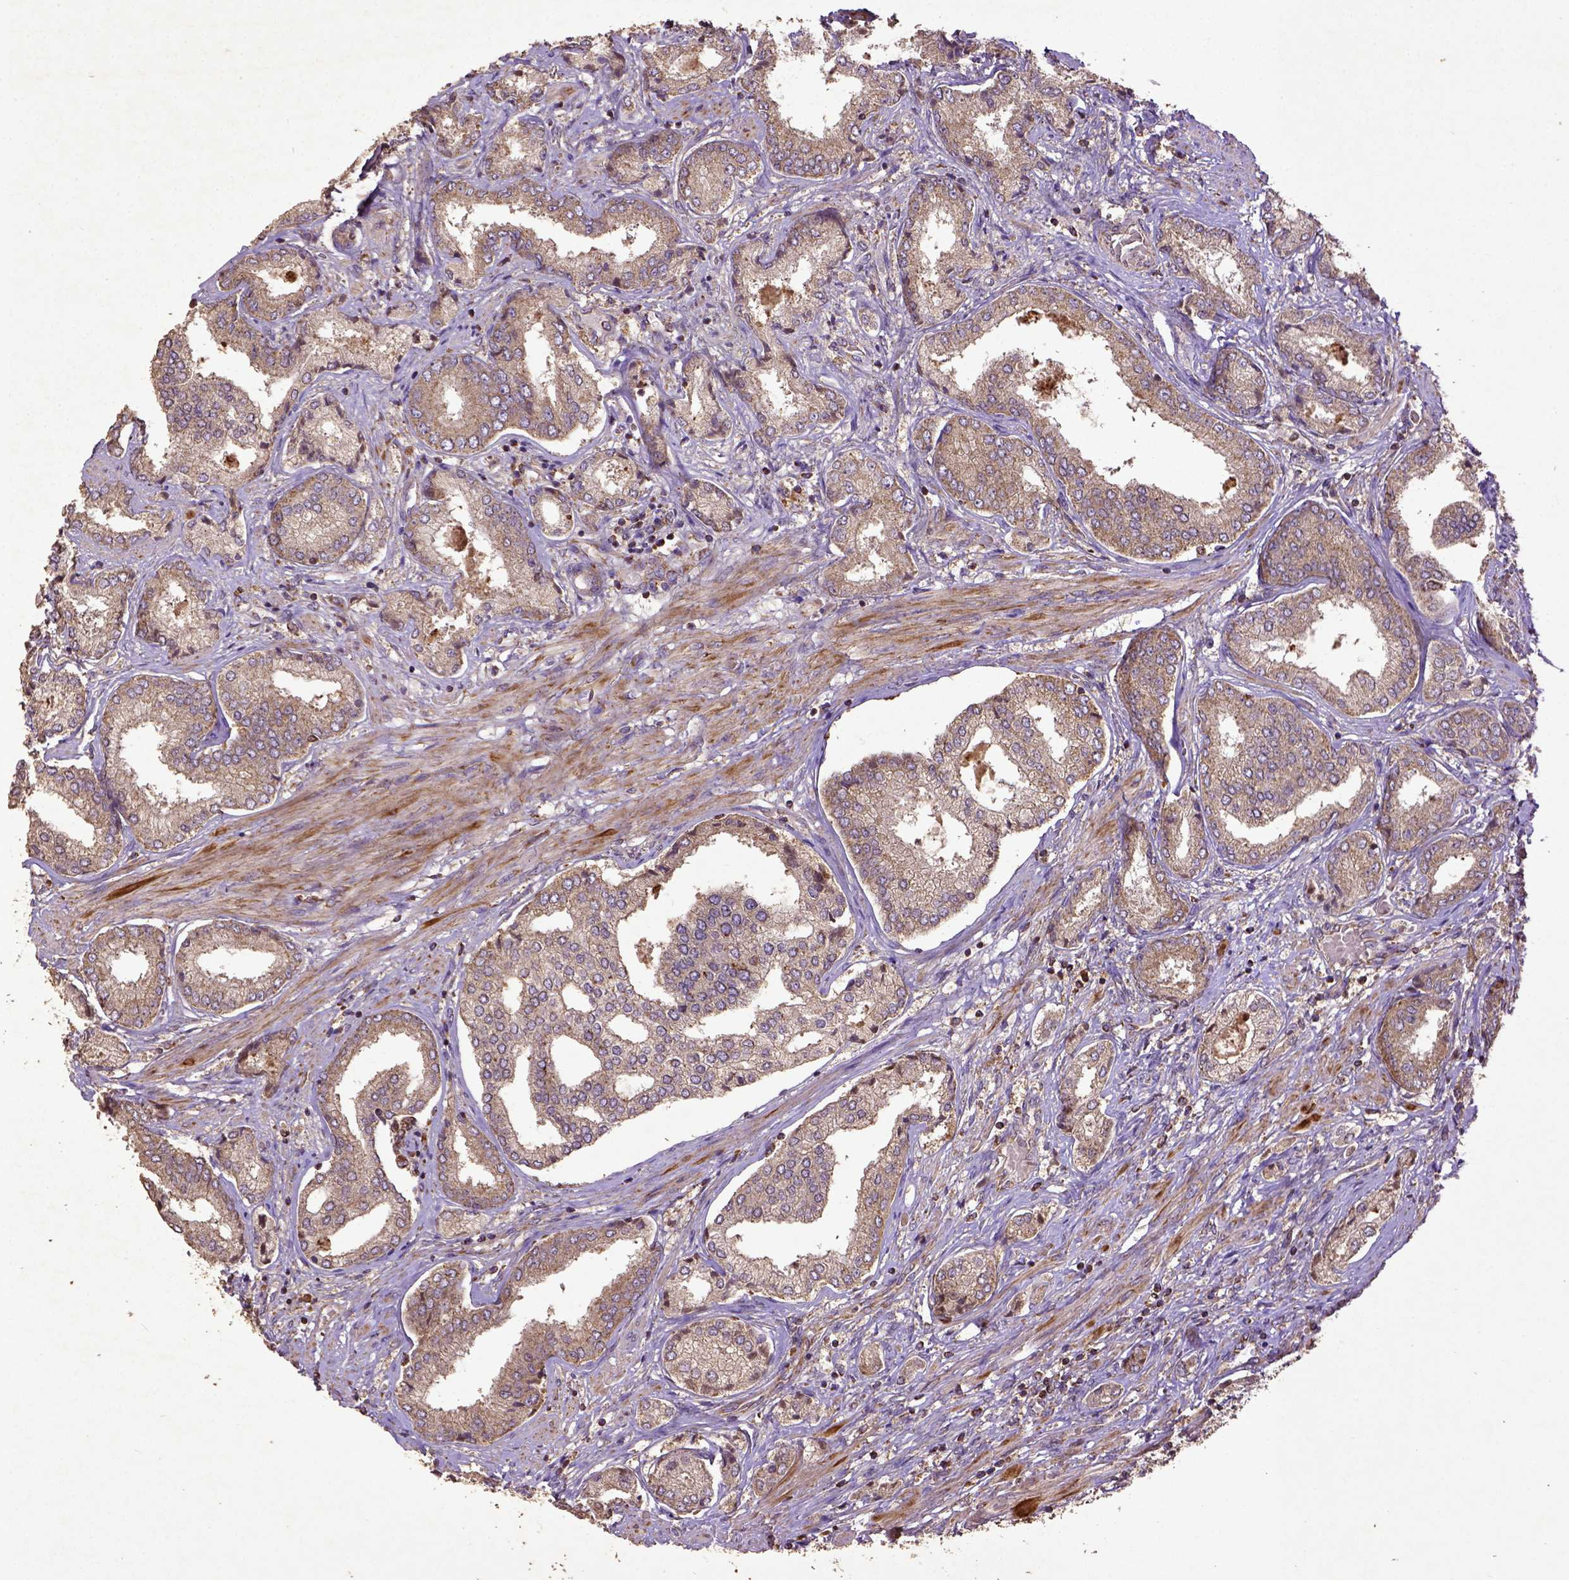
{"staining": {"intensity": "moderate", "quantity": ">75%", "location": "cytoplasmic/membranous"}, "tissue": "prostate cancer", "cell_type": "Tumor cells", "image_type": "cancer", "snomed": [{"axis": "morphology", "description": "Adenocarcinoma, NOS"}, {"axis": "topography", "description": "Prostate"}], "caption": "This is a micrograph of immunohistochemistry (IHC) staining of prostate adenocarcinoma, which shows moderate staining in the cytoplasmic/membranous of tumor cells.", "gene": "MT-CO1", "patient": {"sex": "male", "age": 63}}